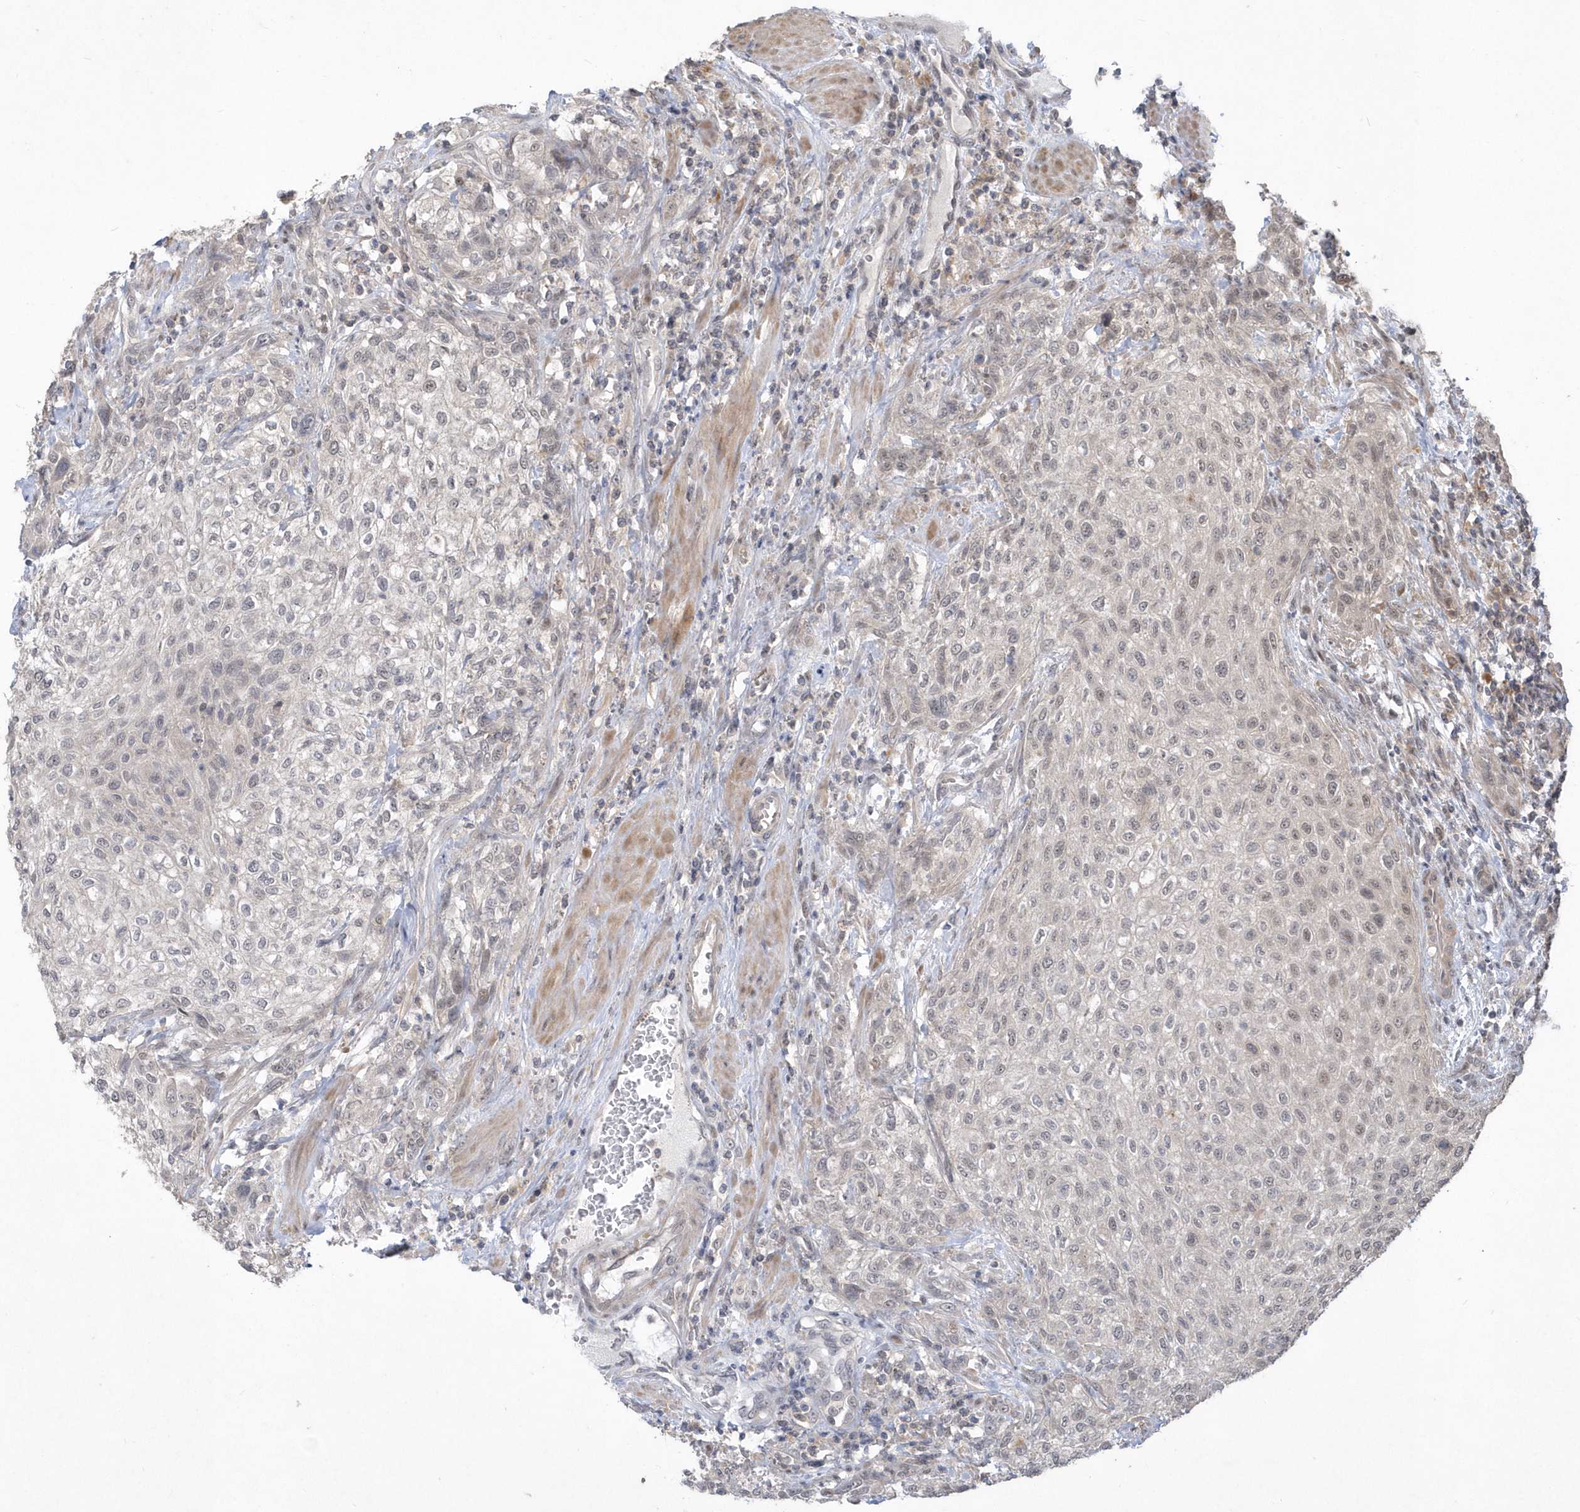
{"staining": {"intensity": "weak", "quantity": "25%-75%", "location": "nuclear"}, "tissue": "urothelial cancer", "cell_type": "Tumor cells", "image_type": "cancer", "snomed": [{"axis": "morphology", "description": "Urothelial carcinoma, High grade"}, {"axis": "topography", "description": "Urinary bladder"}], "caption": "About 25%-75% of tumor cells in human urothelial cancer demonstrate weak nuclear protein positivity as visualized by brown immunohistochemical staining.", "gene": "TSPEAR", "patient": {"sex": "male", "age": 35}}